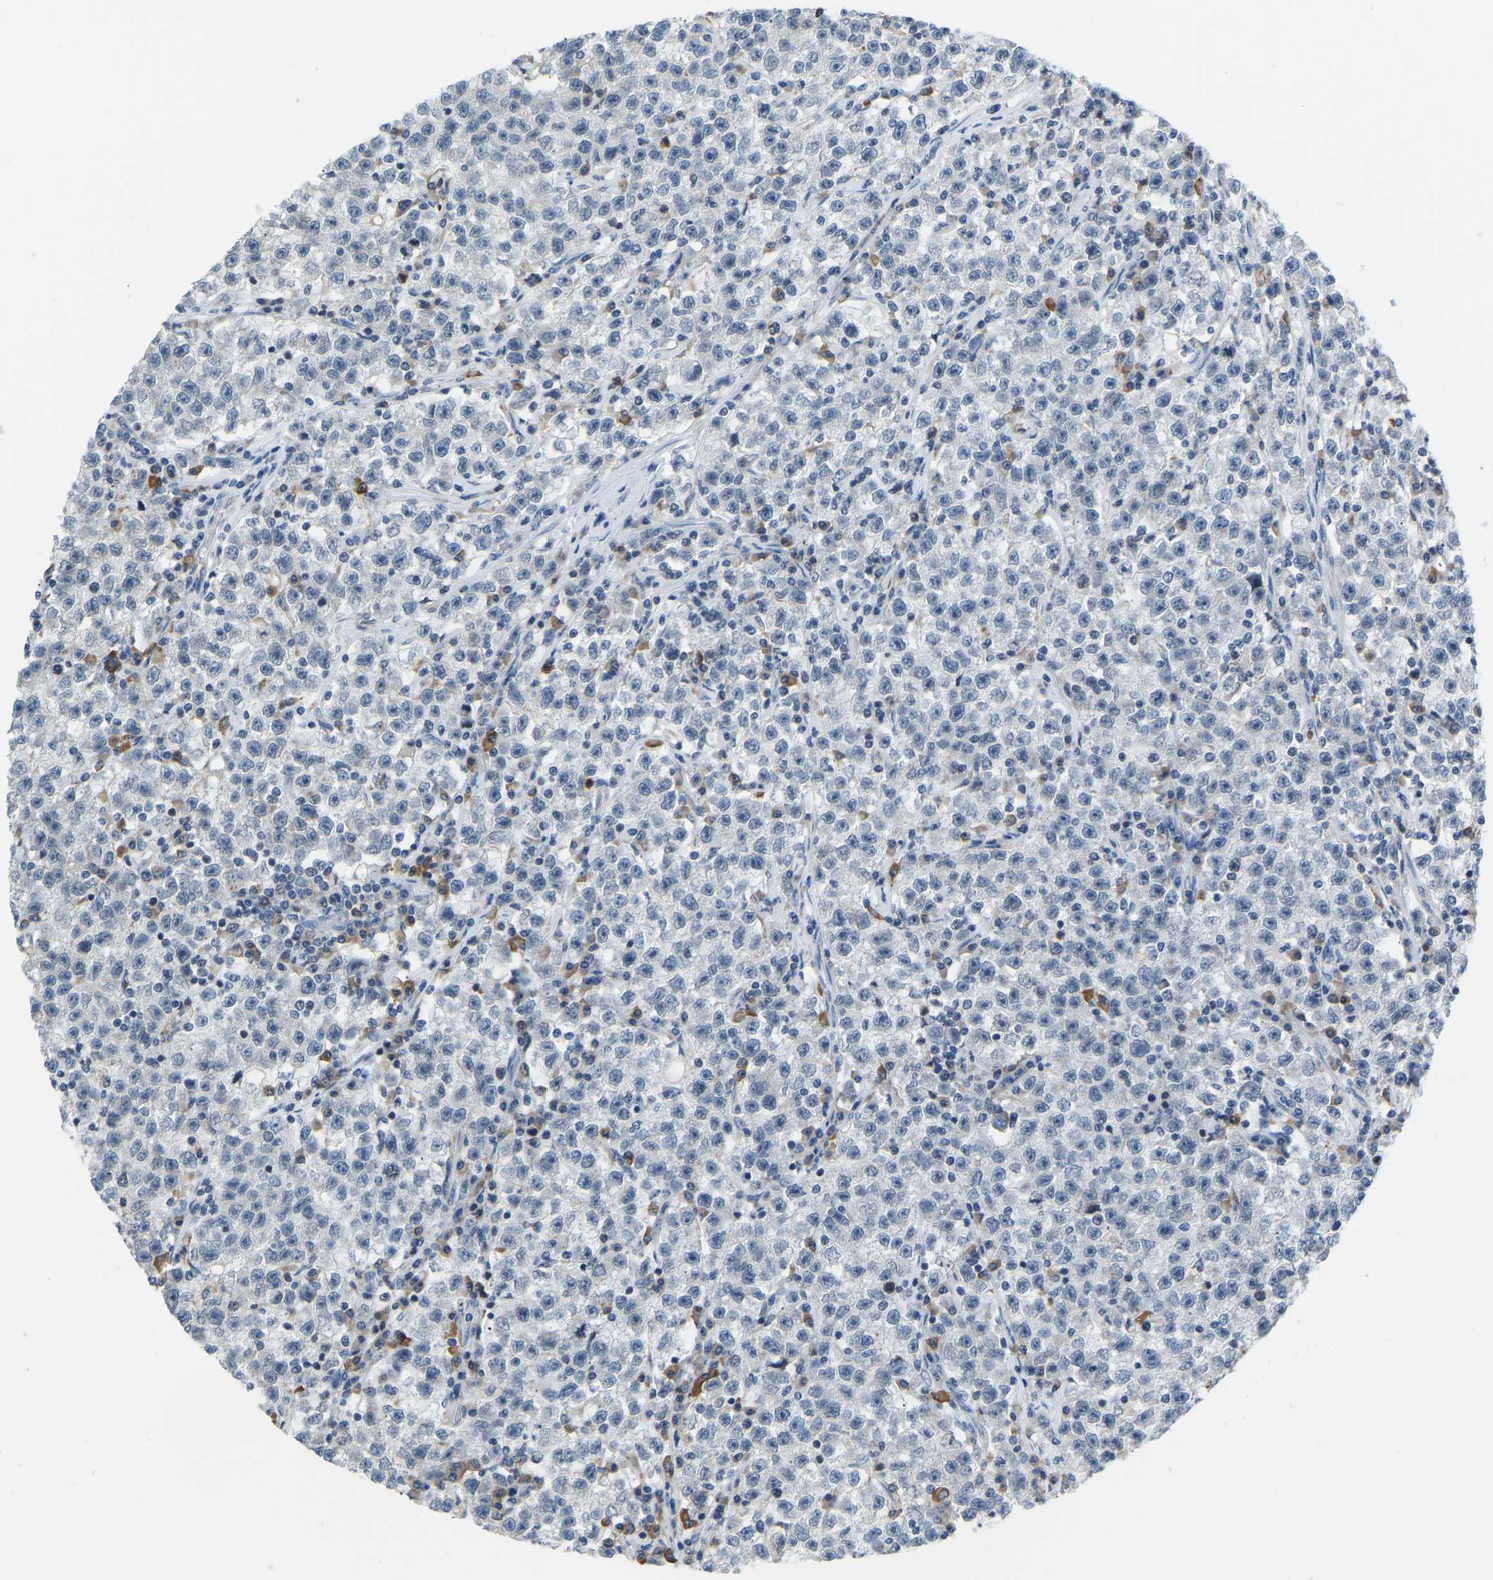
{"staining": {"intensity": "negative", "quantity": "none", "location": "none"}, "tissue": "testis cancer", "cell_type": "Tumor cells", "image_type": "cancer", "snomed": [{"axis": "morphology", "description": "Seminoma, NOS"}, {"axis": "topography", "description": "Testis"}], "caption": "High power microscopy photomicrograph of an immunohistochemistry histopathology image of seminoma (testis), revealing no significant positivity in tumor cells. (DAB immunohistochemistry (IHC), high magnification).", "gene": "VRK1", "patient": {"sex": "male", "age": 22}}